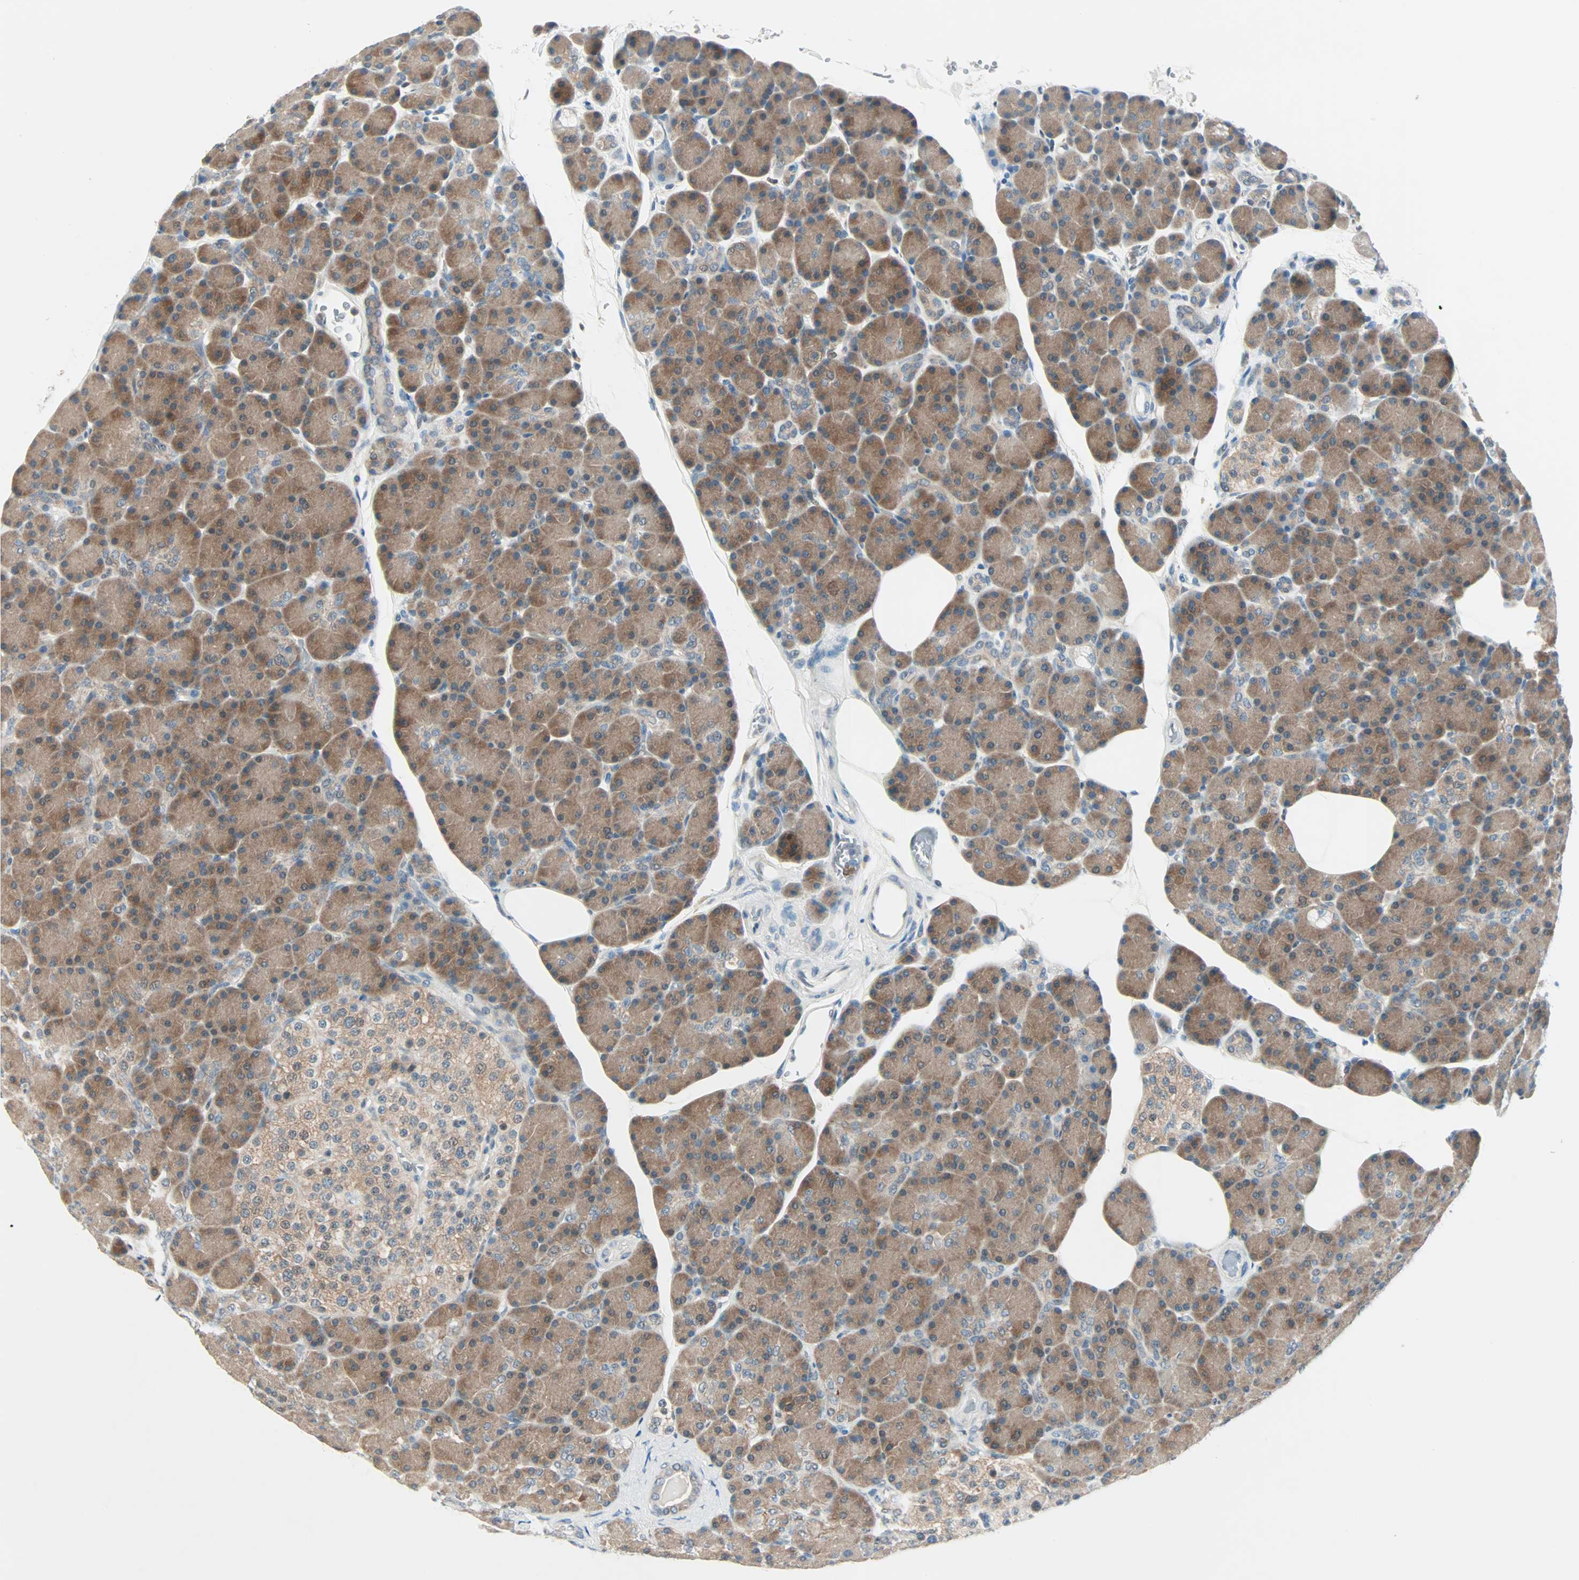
{"staining": {"intensity": "moderate", "quantity": ">75%", "location": "cytoplasmic/membranous"}, "tissue": "pancreas", "cell_type": "Exocrine glandular cells", "image_type": "normal", "snomed": [{"axis": "morphology", "description": "Normal tissue, NOS"}, {"axis": "topography", "description": "Pancreas"}], "caption": "DAB immunohistochemical staining of unremarkable pancreas displays moderate cytoplasmic/membranous protein positivity in about >75% of exocrine glandular cells. The staining was performed using DAB to visualize the protein expression in brown, while the nuclei were stained in blue with hematoxylin (Magnification: 20x).", "gene": "SMIM8", "patient": {"sex": "female", "age": 43}}